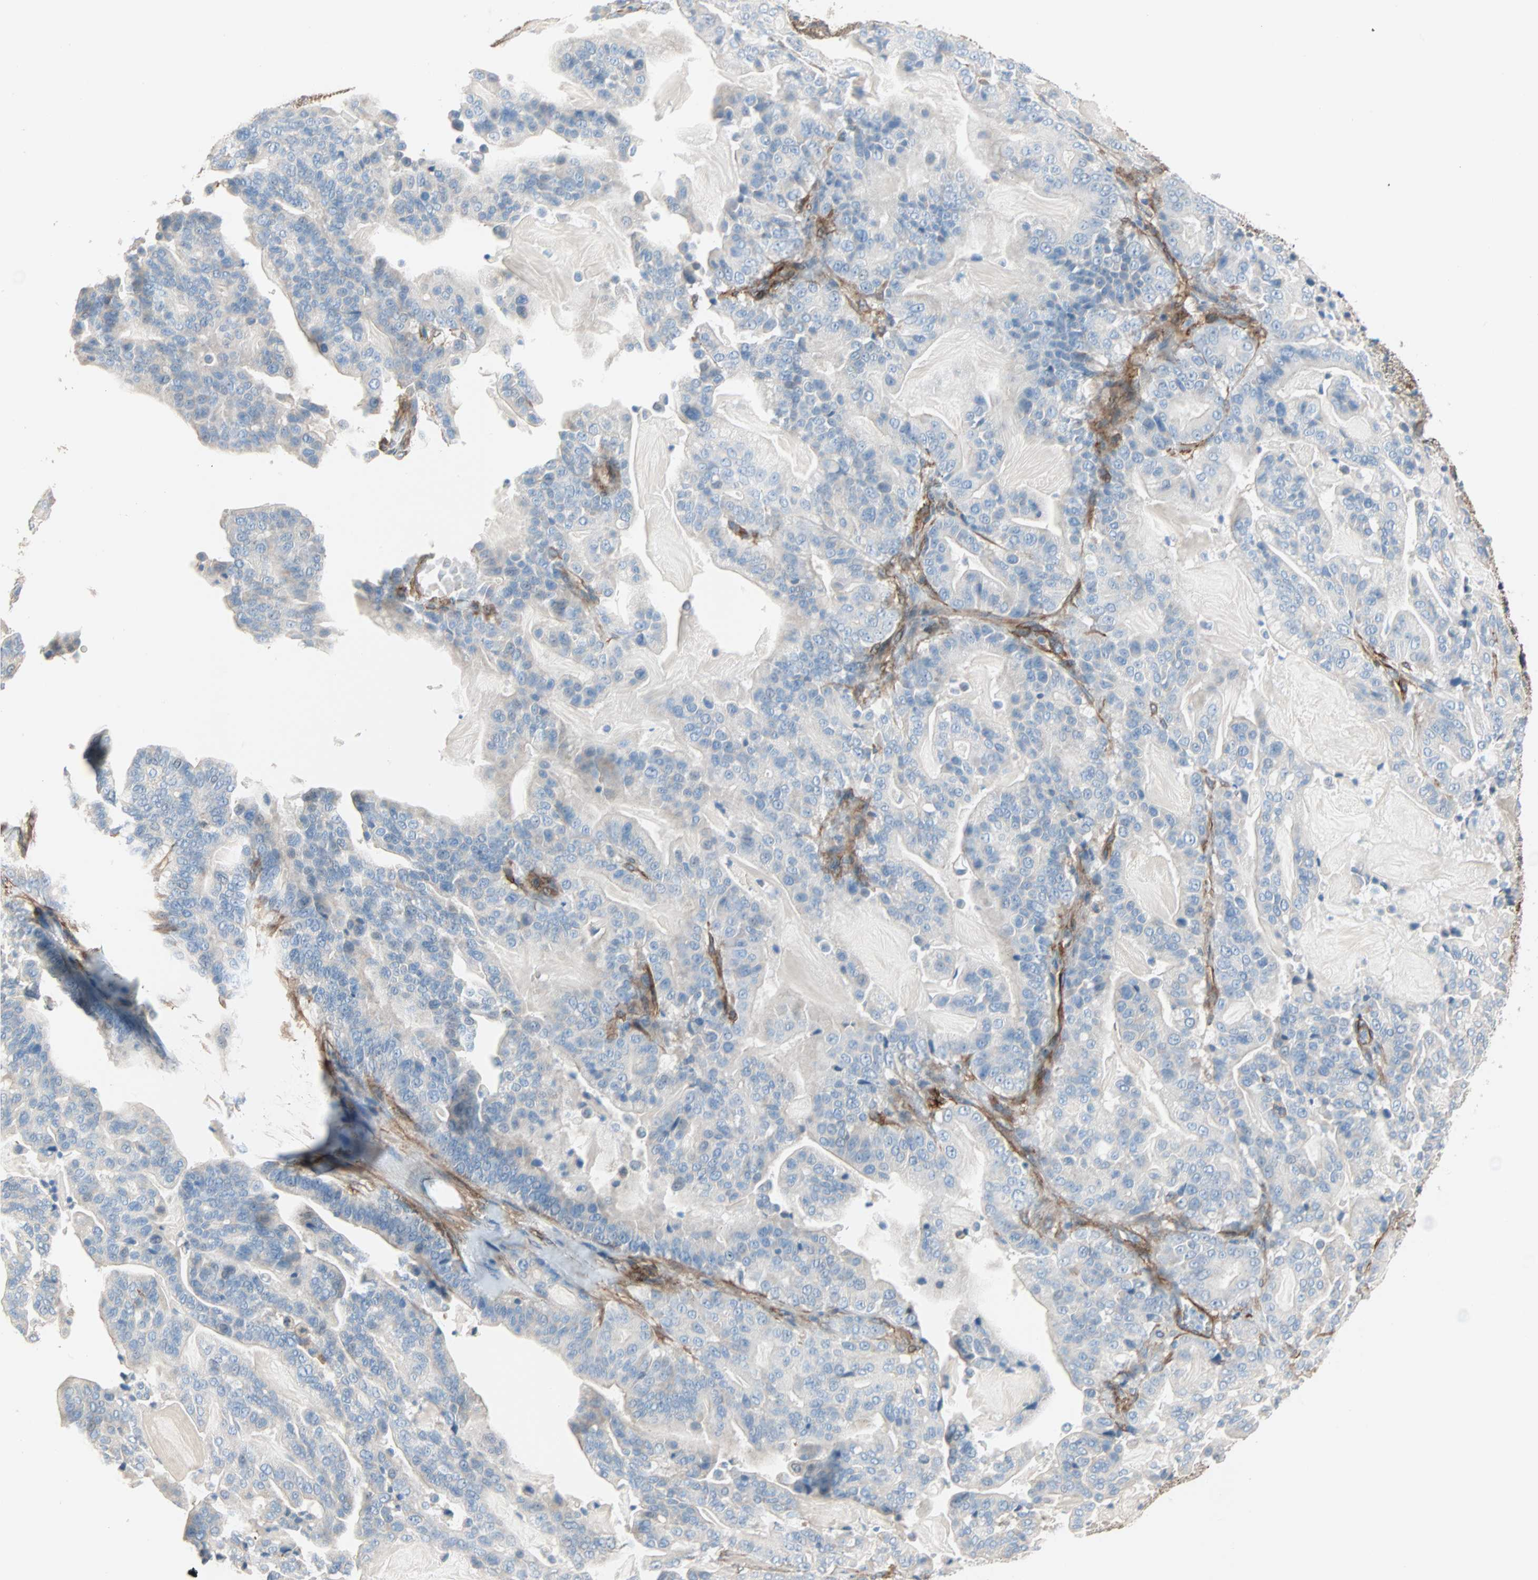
{"staining": {"intensity": "negative", "quantity": "none", "location": "none"}, "tissue": "pancreatic cancer", "cell_type": "Tumor cells", "image_type": "cancer", "snomed": [{"axis": "morphology", "description": "Adenocarcinoma, NOS"}, {"axis": "topography", "description": "Pancreas"}], "caption": "Immunohistochemical staining of human pancreatic adenocarcinoma displays no significant expression in tumor cells. (IHC, brightfield microscopy, high magnification).", "gene": "EPB41L2", "patient": {"sex": "male", "age": 63}}